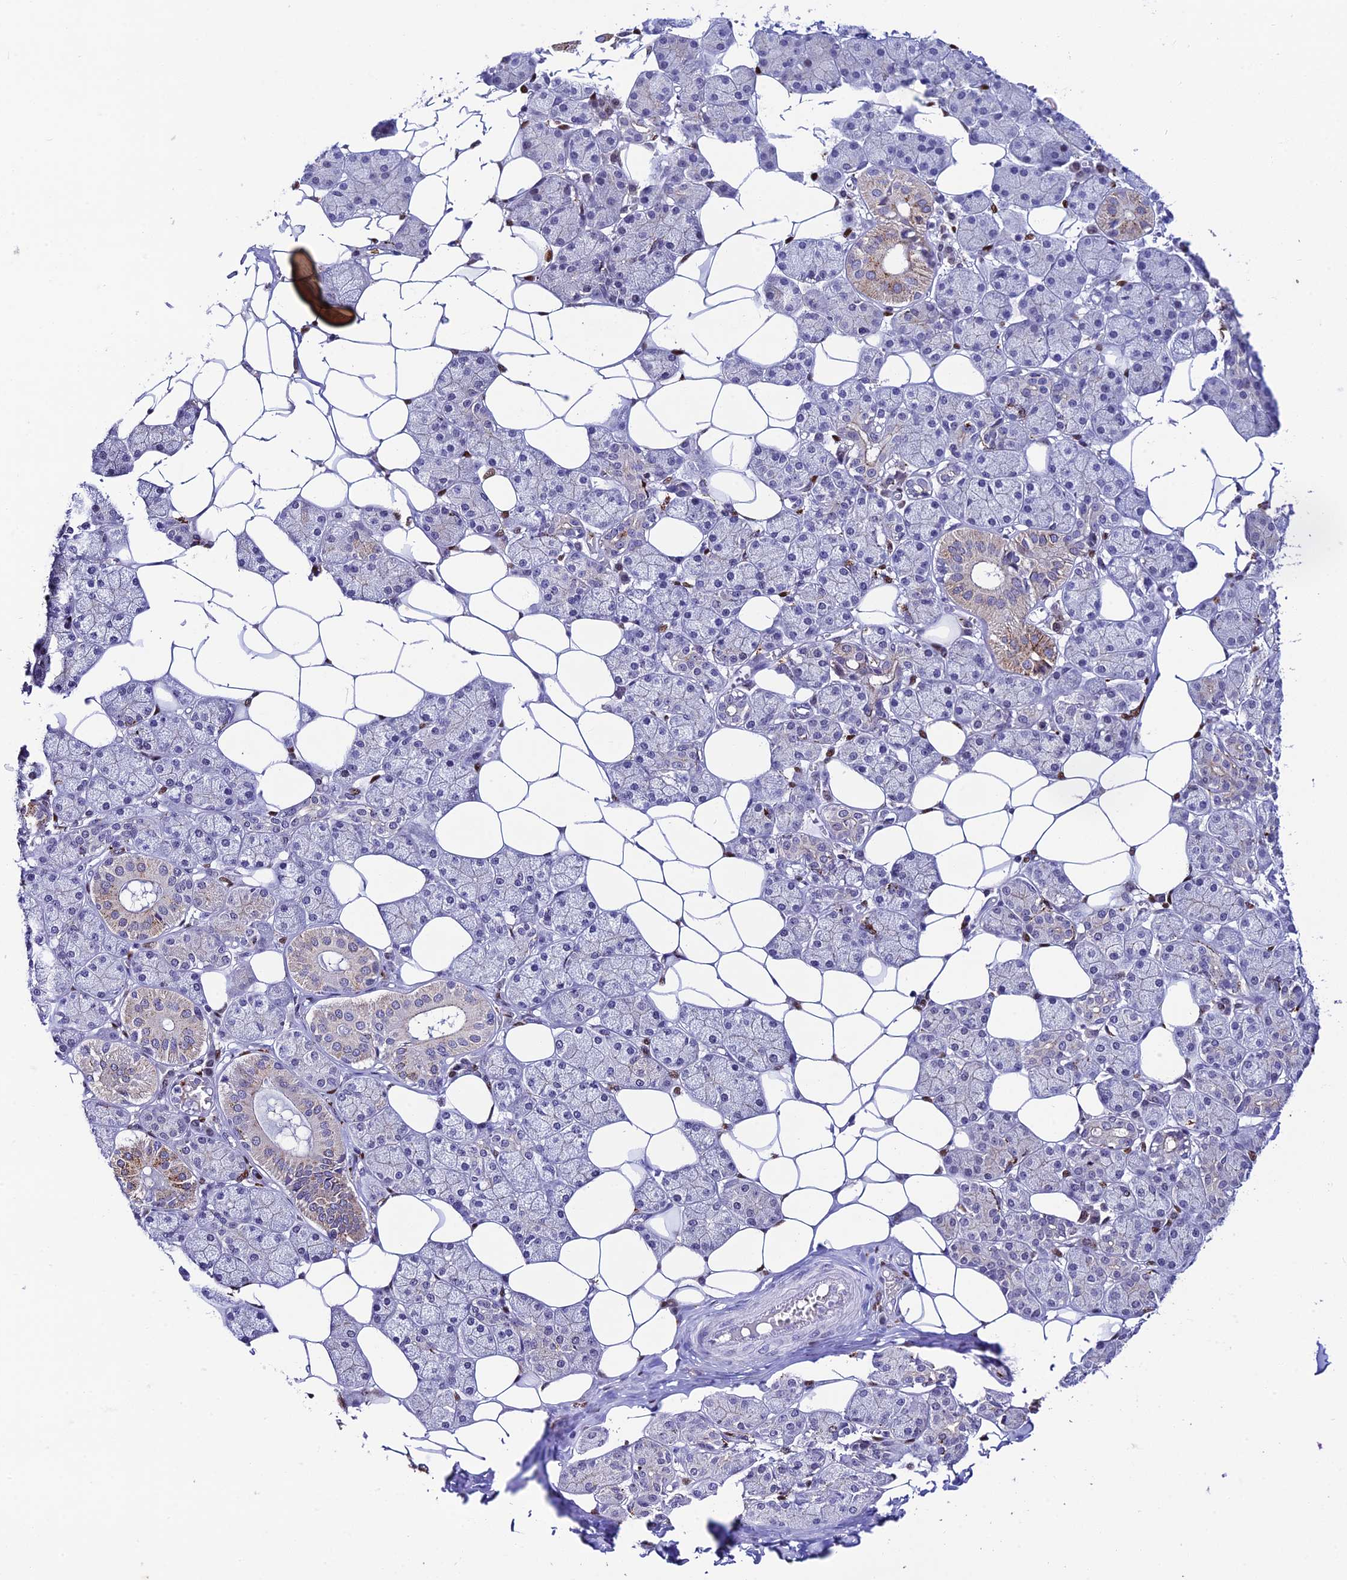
{"staining": {"intensity": "moderate", "quantity": "<25%", "location": "cytoplasmic/membranous"}, "tissue": "salivary gland", "cell_type": "Glandular cells", "image_type": "normal", "snomed": [{"axis": "morphology", "description": "Normal tissue, NOS"}, {"axis": "topography", "description": "Salivary gland"}], "caption": "Immunohistochemistry histopathology image of normal salivary gland stained for a protein (brown), which reveals low levels of moderate cytoplasmic/membranous expression in approximately <25% of glandular cells.", "gene": "HIC1", "patient": {"sex": "female", "age": 33}}